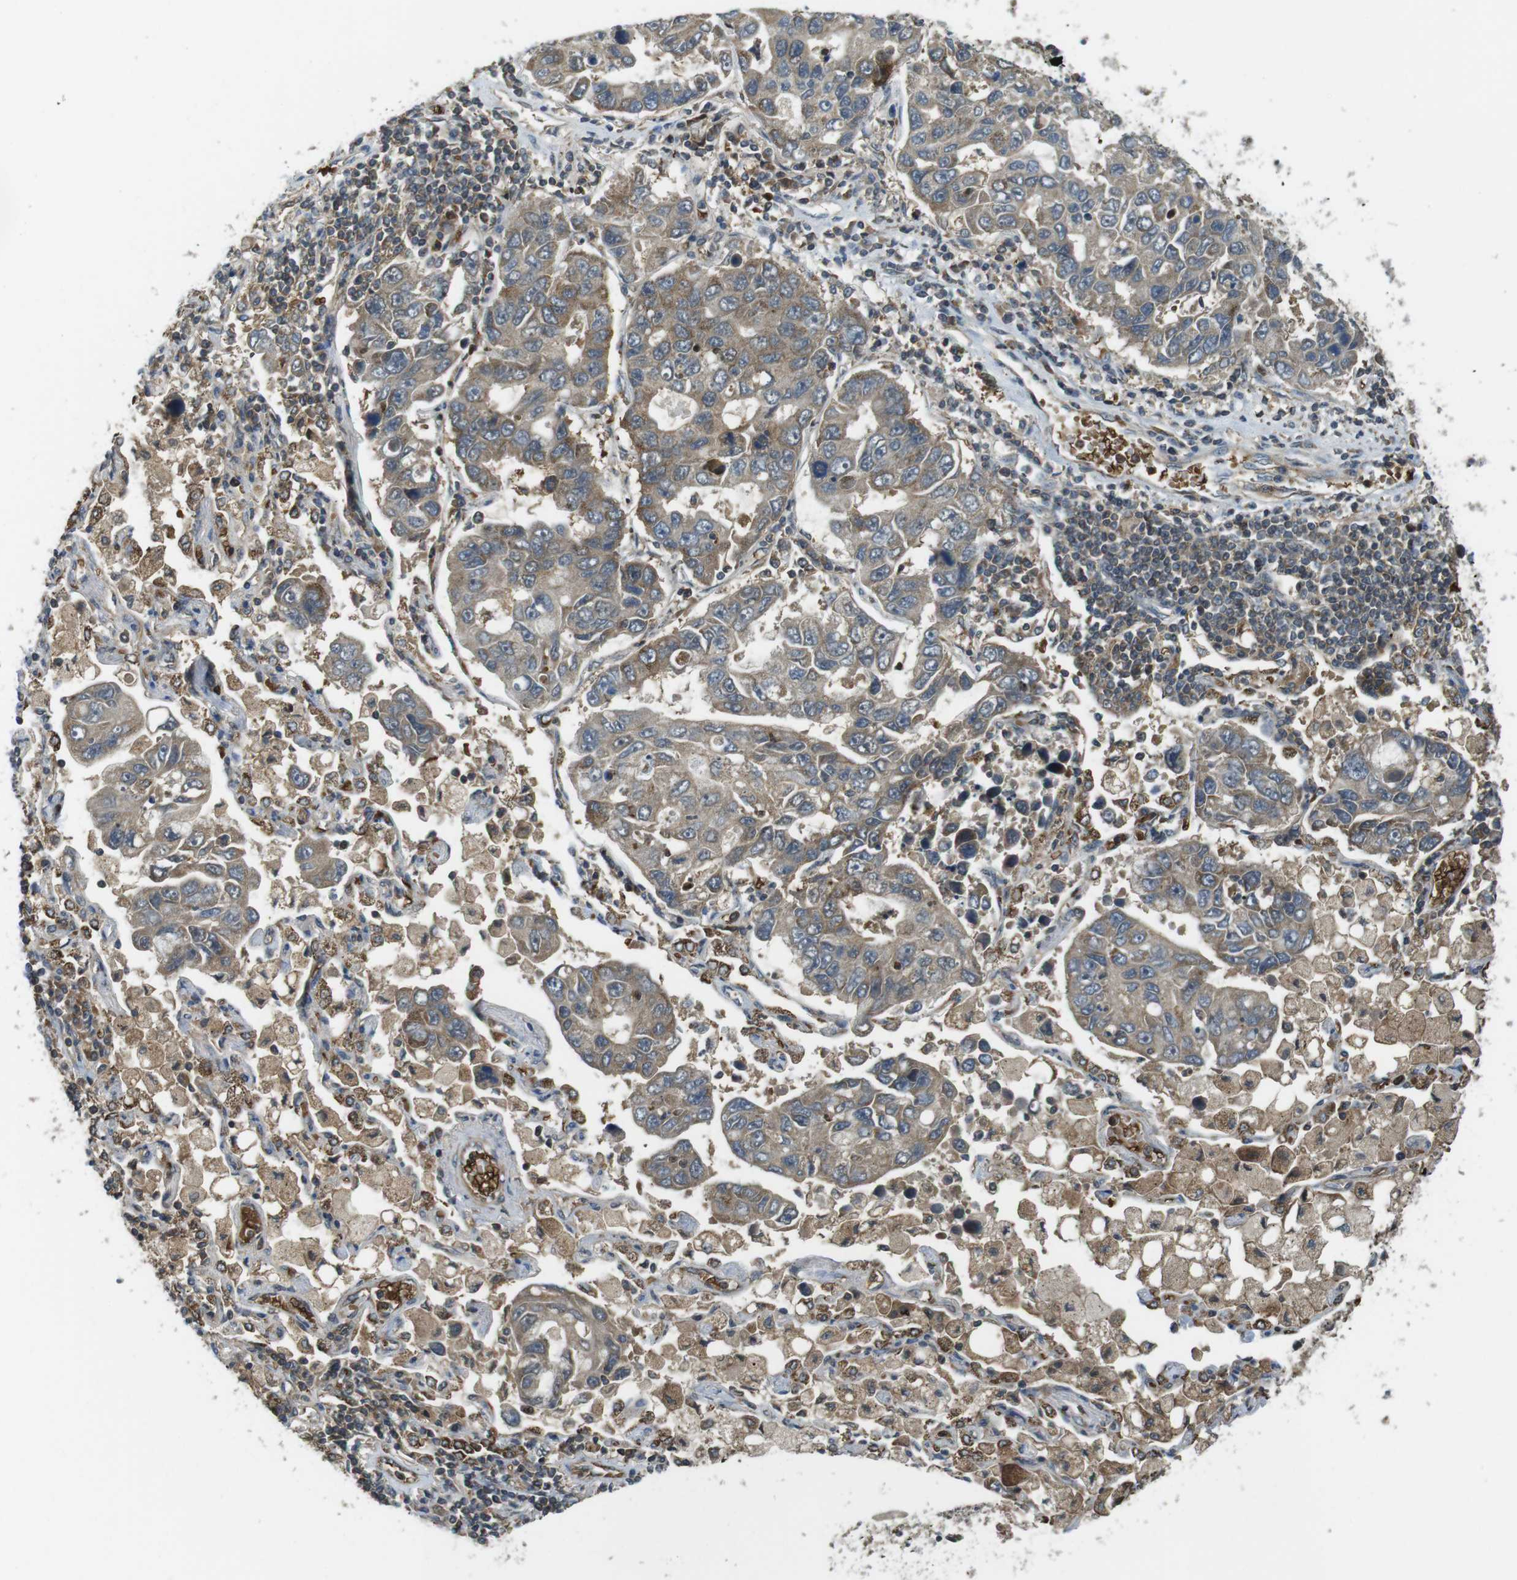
{"staining": {"intensity": "moderate", "quantity": ">75%", "location": "cytoplasmic/membranous"}, "tissue": "lung cancer", "cell_type": "Tumor cells", "image_type": "cancer", "snomed": [{"axis": "morphology", "description": "Adenocarcinoma, NOS"}, {"axis": "topography", "description": "Lung"}], "caption": "Protein analysis of lung cancer tissue displays moderate cytoplasmic/membranous expression in about >75% of tumor cells. Using DAB (3,3'-diaminobenzidine) (brown) and hematoxylin (blue) stains, captured at high magnification using brightfield microscopy.", "gene": "LRRC3B", "patient": {"sex": "male", "age": 64}}